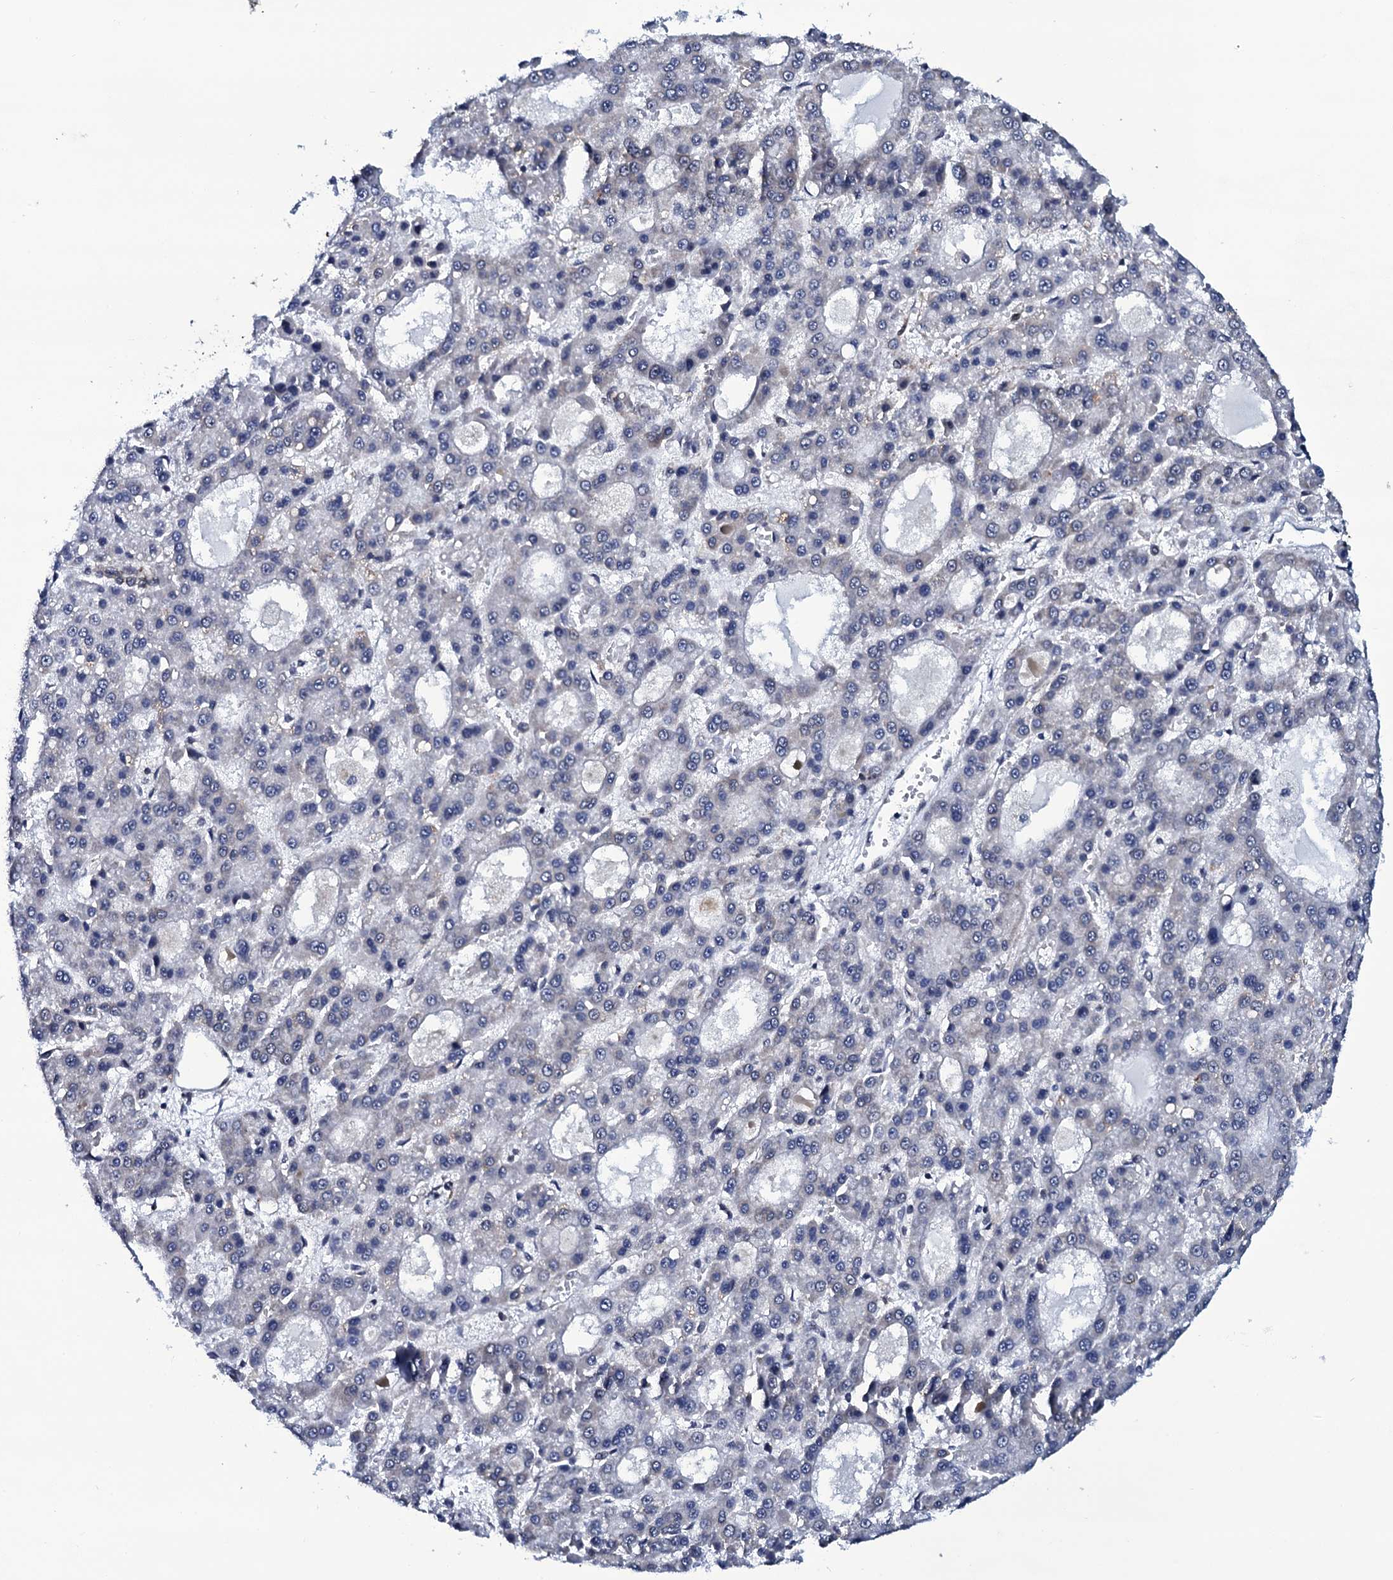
{"staining": {"intensity": "negative", "quantity": "none", "location": "none"}, "tissue": "liver cancer", "cell_type": "Tumor cells", "image_type": "cancer", "snomed": [{"axis": "morphology", "description": "Carcinoma, Hepatocellular, NOS"}, {"axis": "topography", "description": "Liver"}], "caption": "High power microscopy photomicrograph of an immunohistochemistry (IHC) image of liver cancer (hepatocellular carcinoma), revealing no significant expression in tumor cells. (DAB immunohistochemistry (IHC) visualized using brightfield microscopy, high magnification).", "gene": "CWC15", "patient": {"sex": "male", "age": 70}}